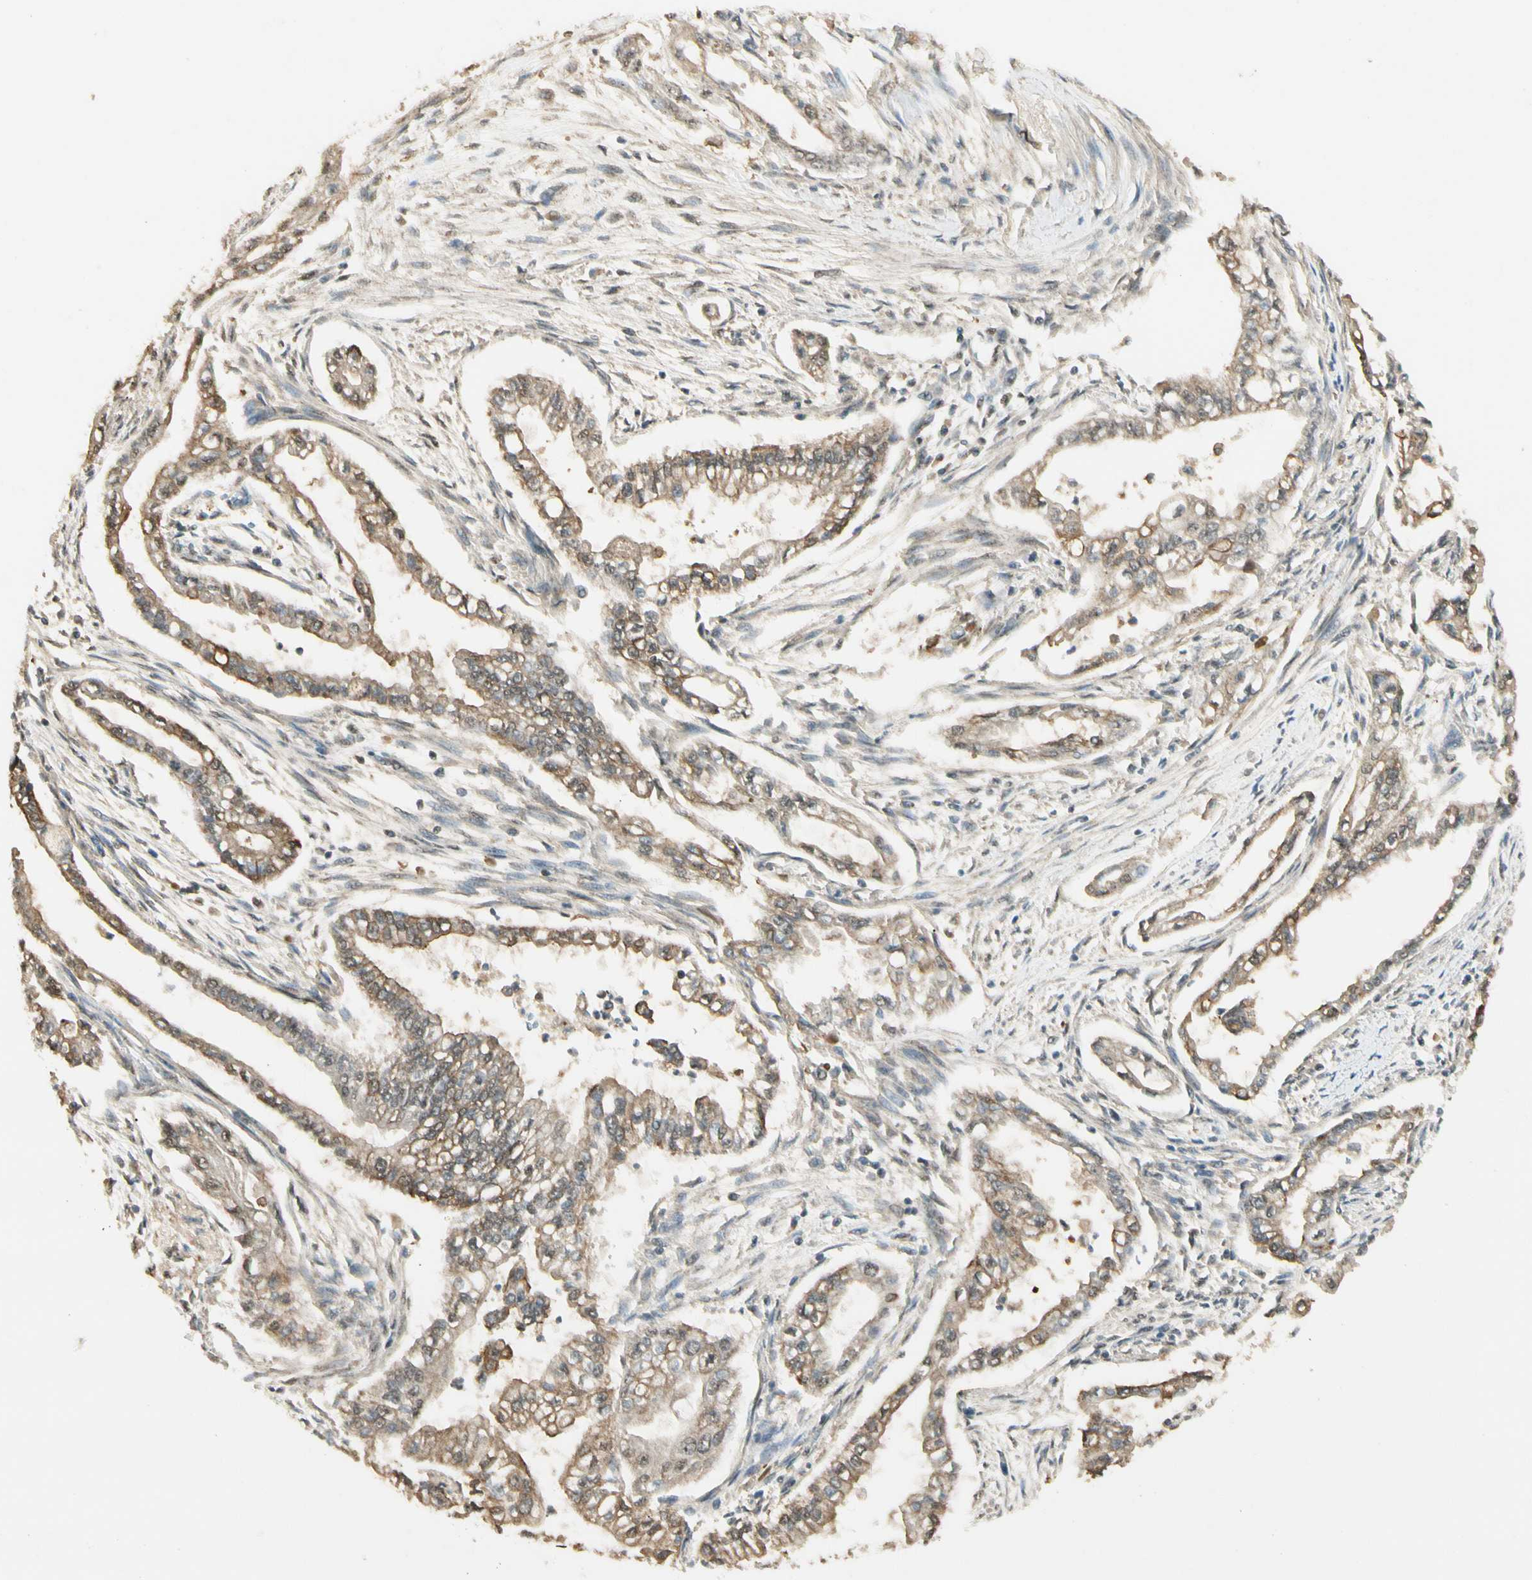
{"staining": {"intensity": "weak", "quantity": ">75%", "location": "cytoplasmic/membranous"}, "tissue": "pancreatic cancer", "cell_type": "Tumor cells", "image_type": "cancer", "snomed": [{"axis": "morphology", "description": "Normal tissue, NOS"}, {"axis": "topography", "description": "Pancreas"}], "caption": "Pancreatic cancer stained for a protein displays weak cytoplasmic/membranous positivity in tumor cells. (IHC, brightfield microscopy, high magnification).", "gene": "SGCA", "patient": {"sex": "male", "age": 42}}